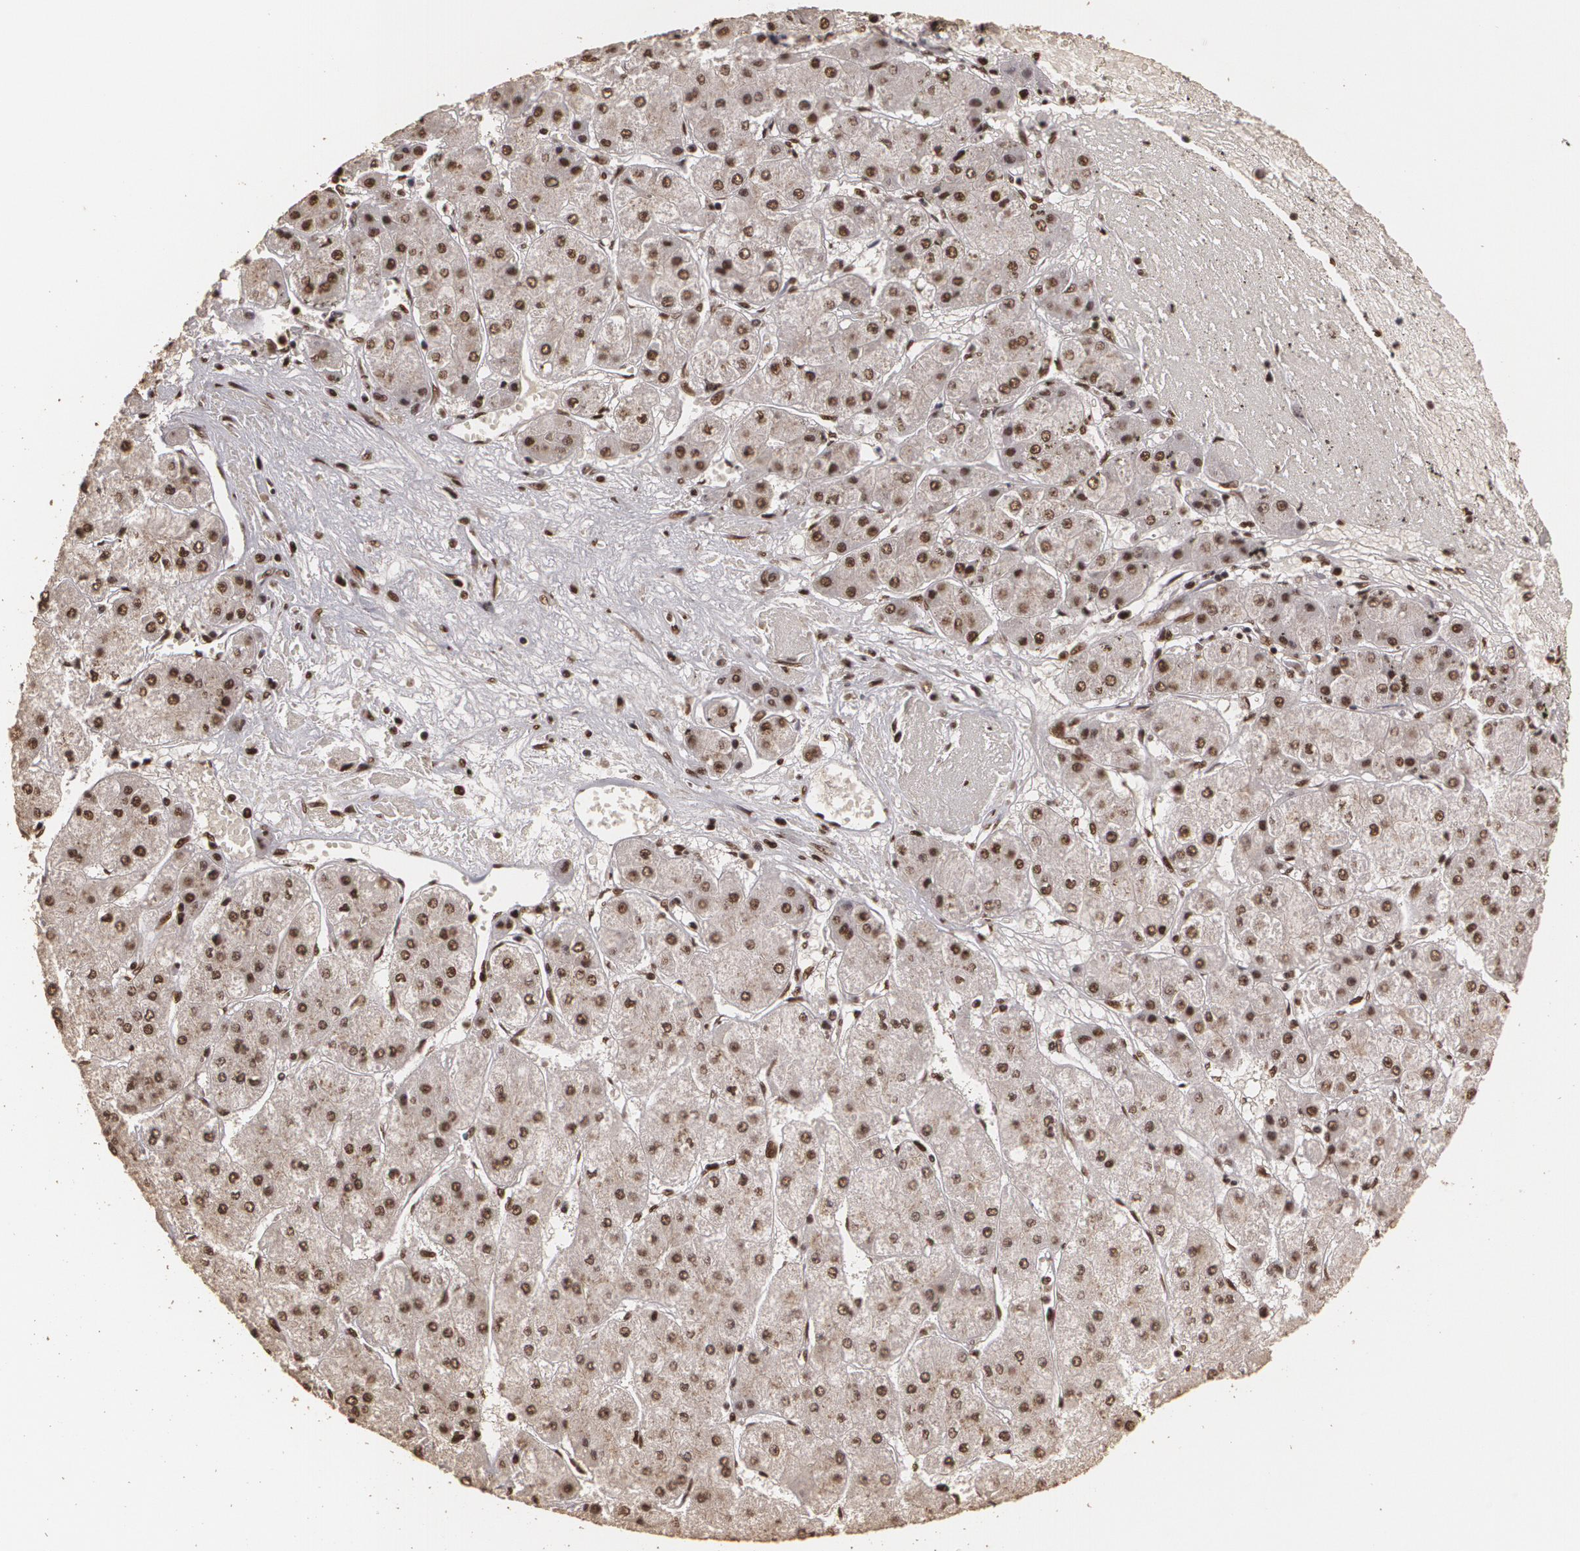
{"staining": {"intensity": "moderate", "quantity": ">75%", "location": "cytoplasmic/membranous,nuclear"}, "tissue": "liver cancer", "cell_type": "Tumor cells", "image_type": "cancer", "snomed": [{"axis": "morphology", "description": "Carcinoma, Hepatocellular, NOS"}, {"axis": "topography", "description": "Liver"}], "caption": "Approximately >75% of tumor cells in liver cancer (hepatocellular carcinoma) show moderate cytoplasmic/membranous and nuclear protein staining as visualized by brown immunohistochemical staining.", "gene": "RCOR1", "patient": {"sex": "female", "age": 52}}